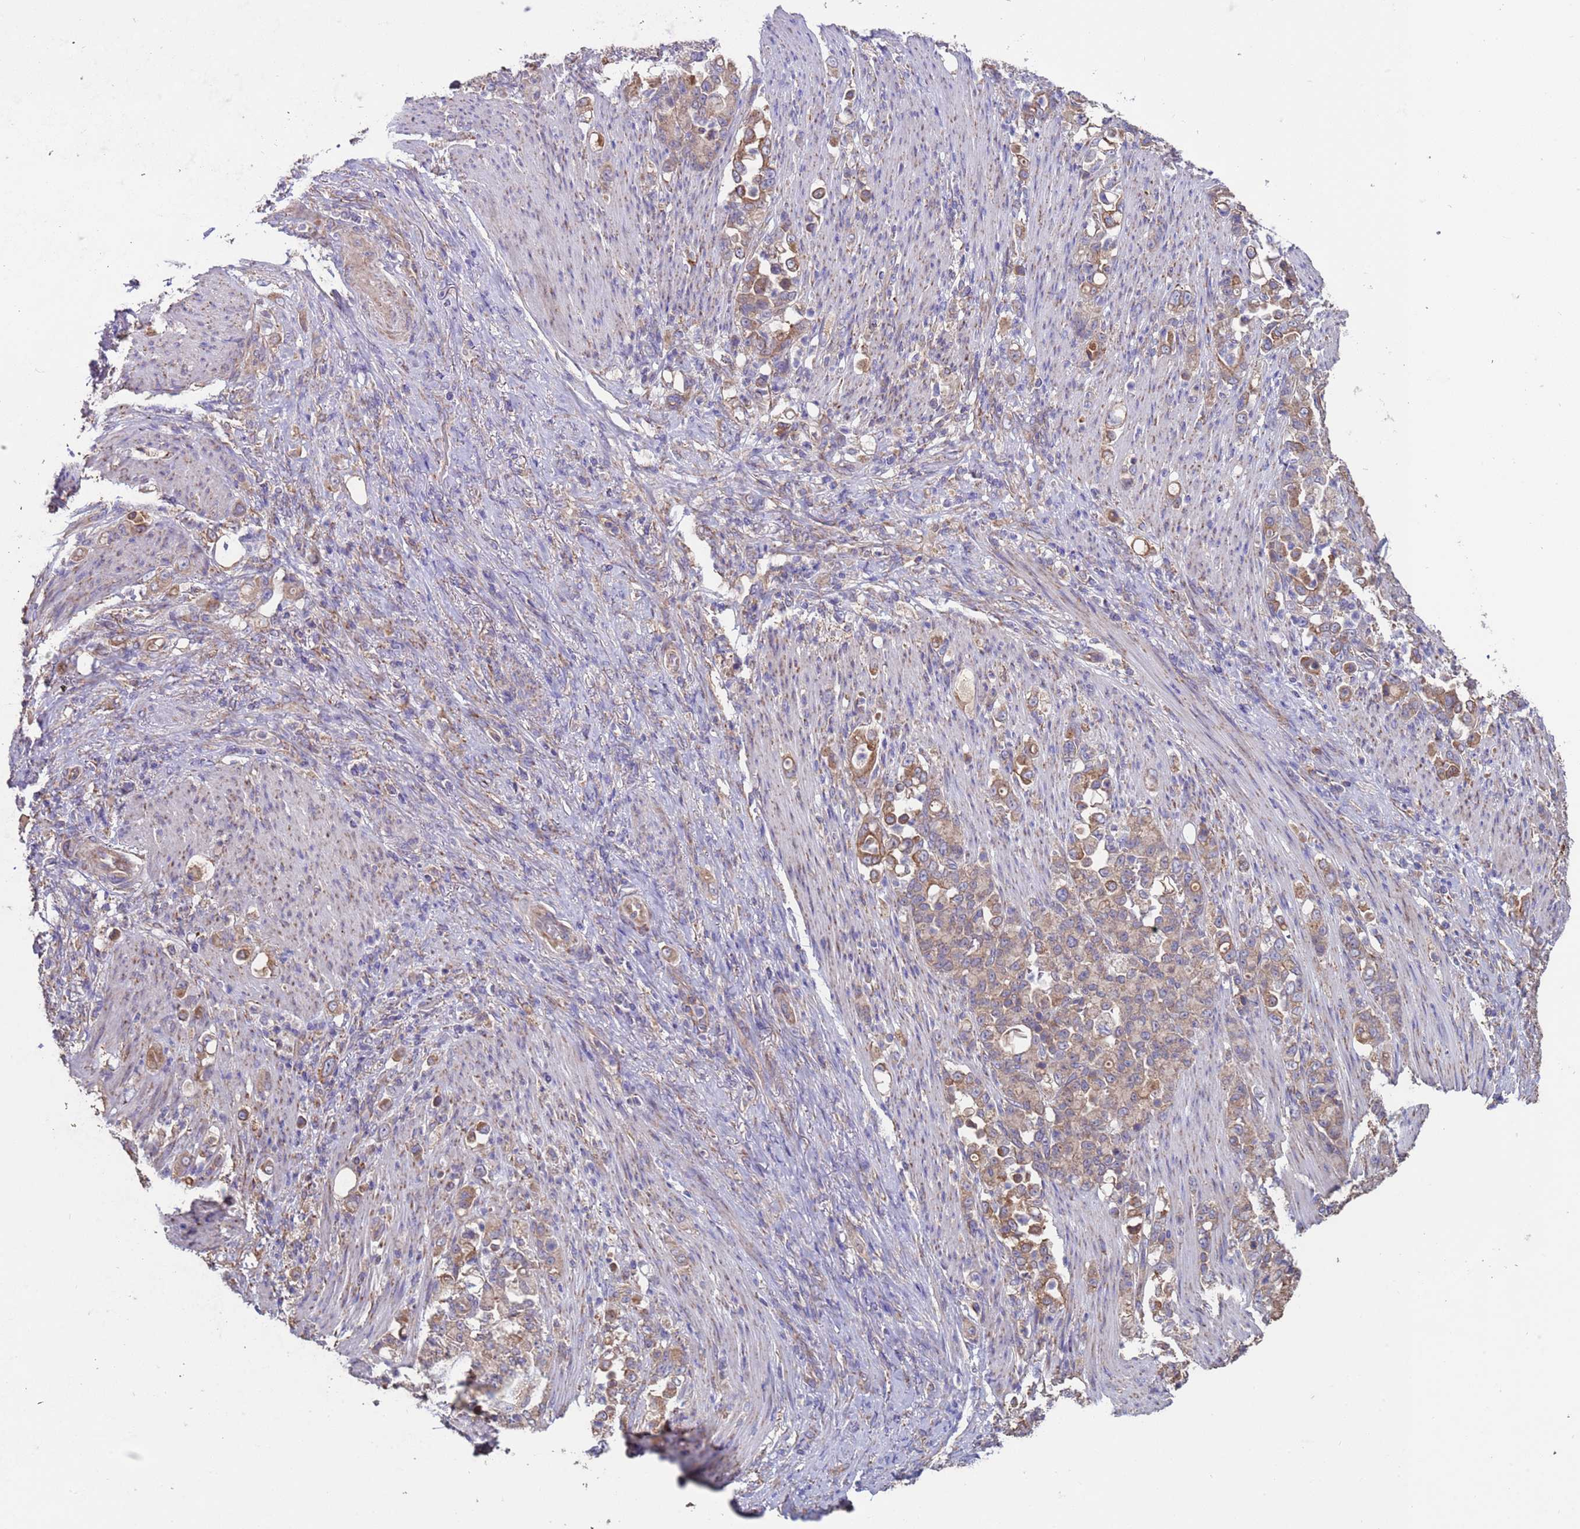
{"staining": {"intensity": "weak", "quantity": ">75%", "location": "cytoplasmic/membranous"}, "tissue": "stomach cancer", "cell_type": "Tumor cells", "image_type": "cancer", "snomed": [{"axis": "morphology", "description": "Normal tissue, NOS"}, {"axis": "morphology", "description": "Adenocarcinoma, NOS"}, {"axis": "topography", "description": "Stomach"}], "caption": "High-magnification brightfield microscopy of stomach cancer stained with DAB (brown) and counterstained with hematoxylin (blue). tumor cells exhibit weak cytoplasmic/membranous staining is present in approximately>75% of cells. The protein of interest is shown in brown color, while the nuclei are stained blue.", "gene": "EEF1AKMT1", "patient": {"sex": "female", "age": 79}}